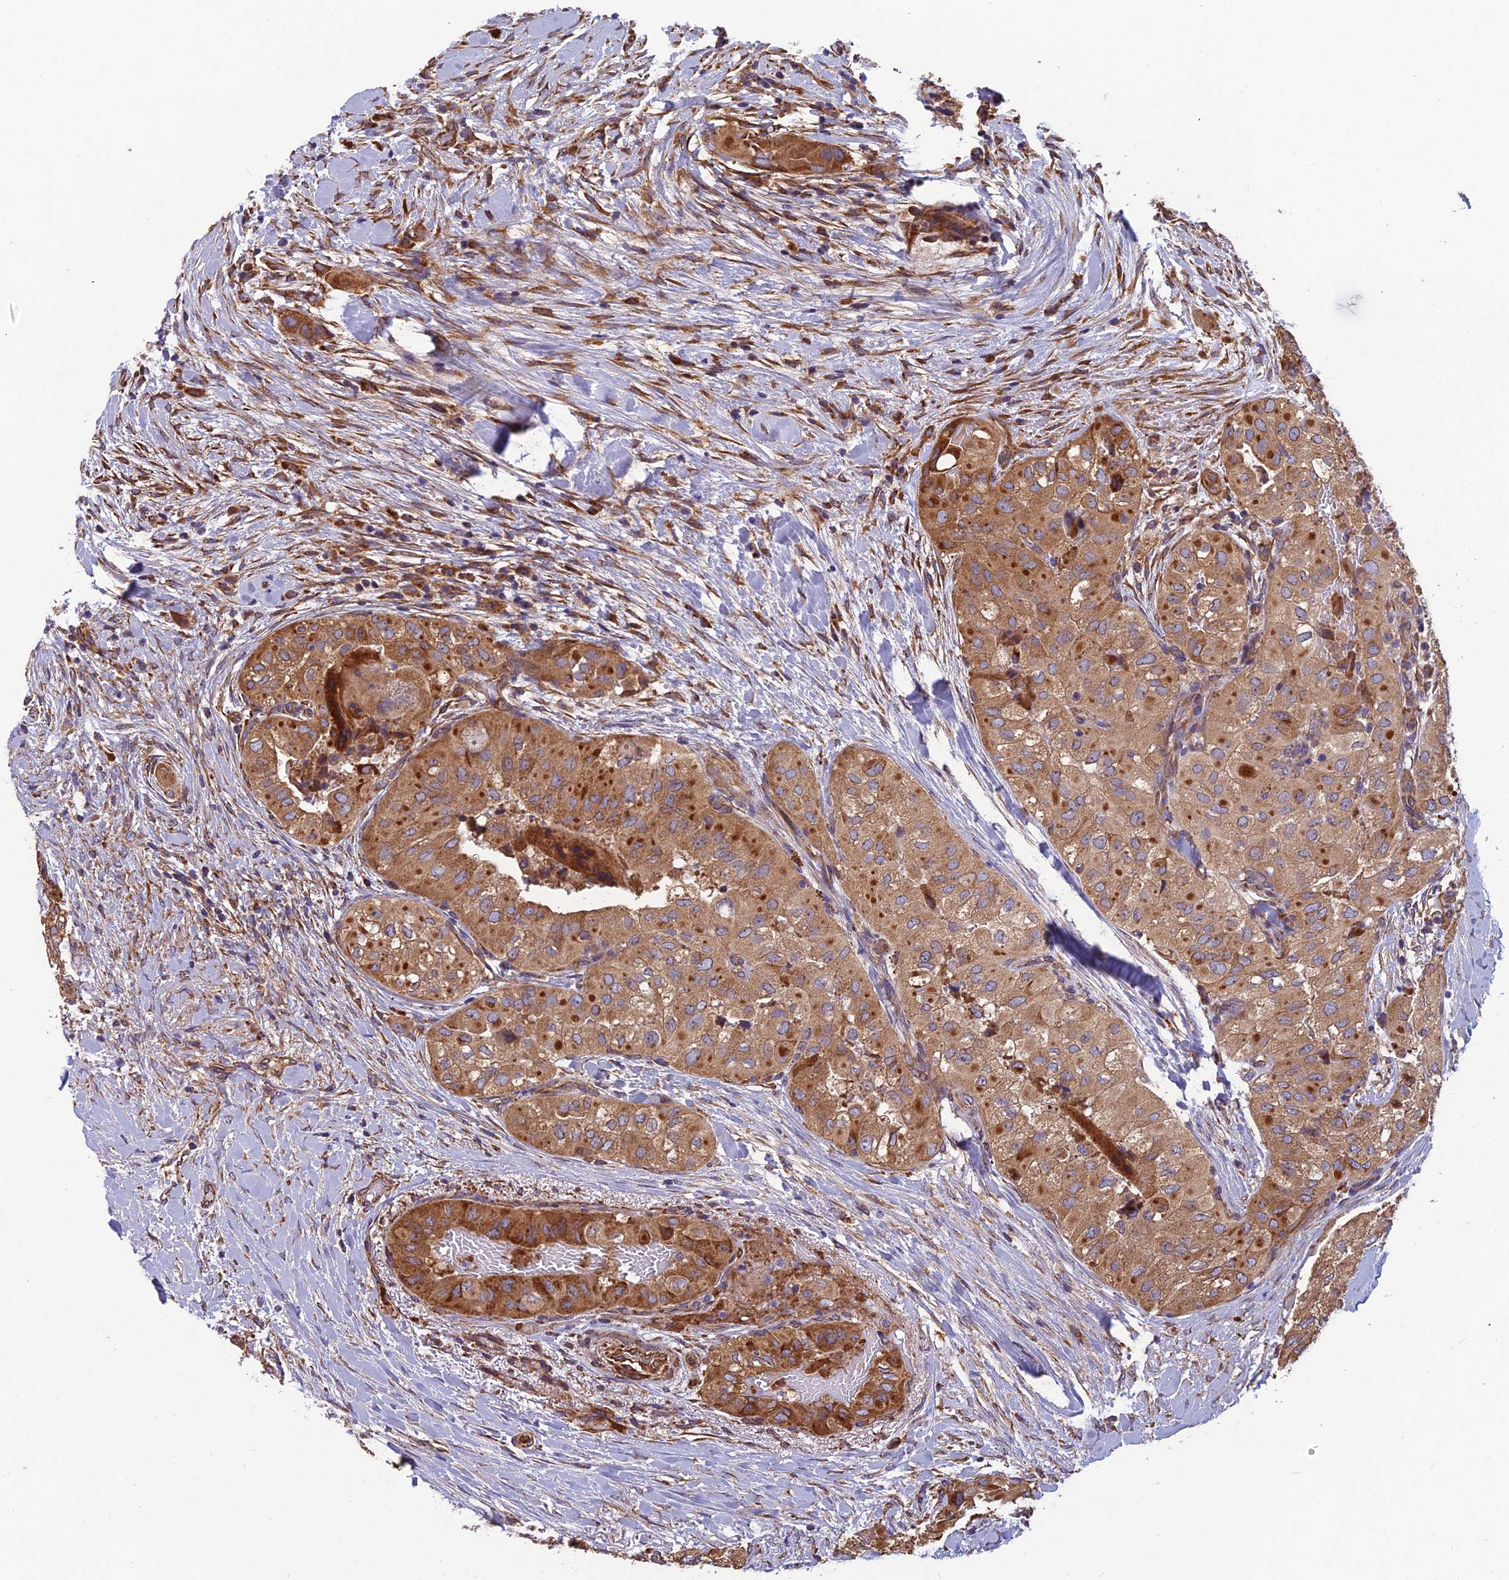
{"staining": {"intensity": "moderate", "quantity": ">75%", "location": "cytoplasmic/membranous"}, "tissue": "head and neck cancer", "cell_type": "Tumor cells", "image_type": "cancer", "snomed": [{"axis": "morphology", "description": "Adenocarcinoma, NOS"}, {"axis": "topography", "description": "Head-Neck"}], "caption": "An image showing moderate cytoplasmic/membranous expression in approximately >75% of tumor cells in head and neck cancer, as visualized by brown immunohistochemical staining.", "gene": "SPDL1", "patient": {"sex": "male", "age": 66}}